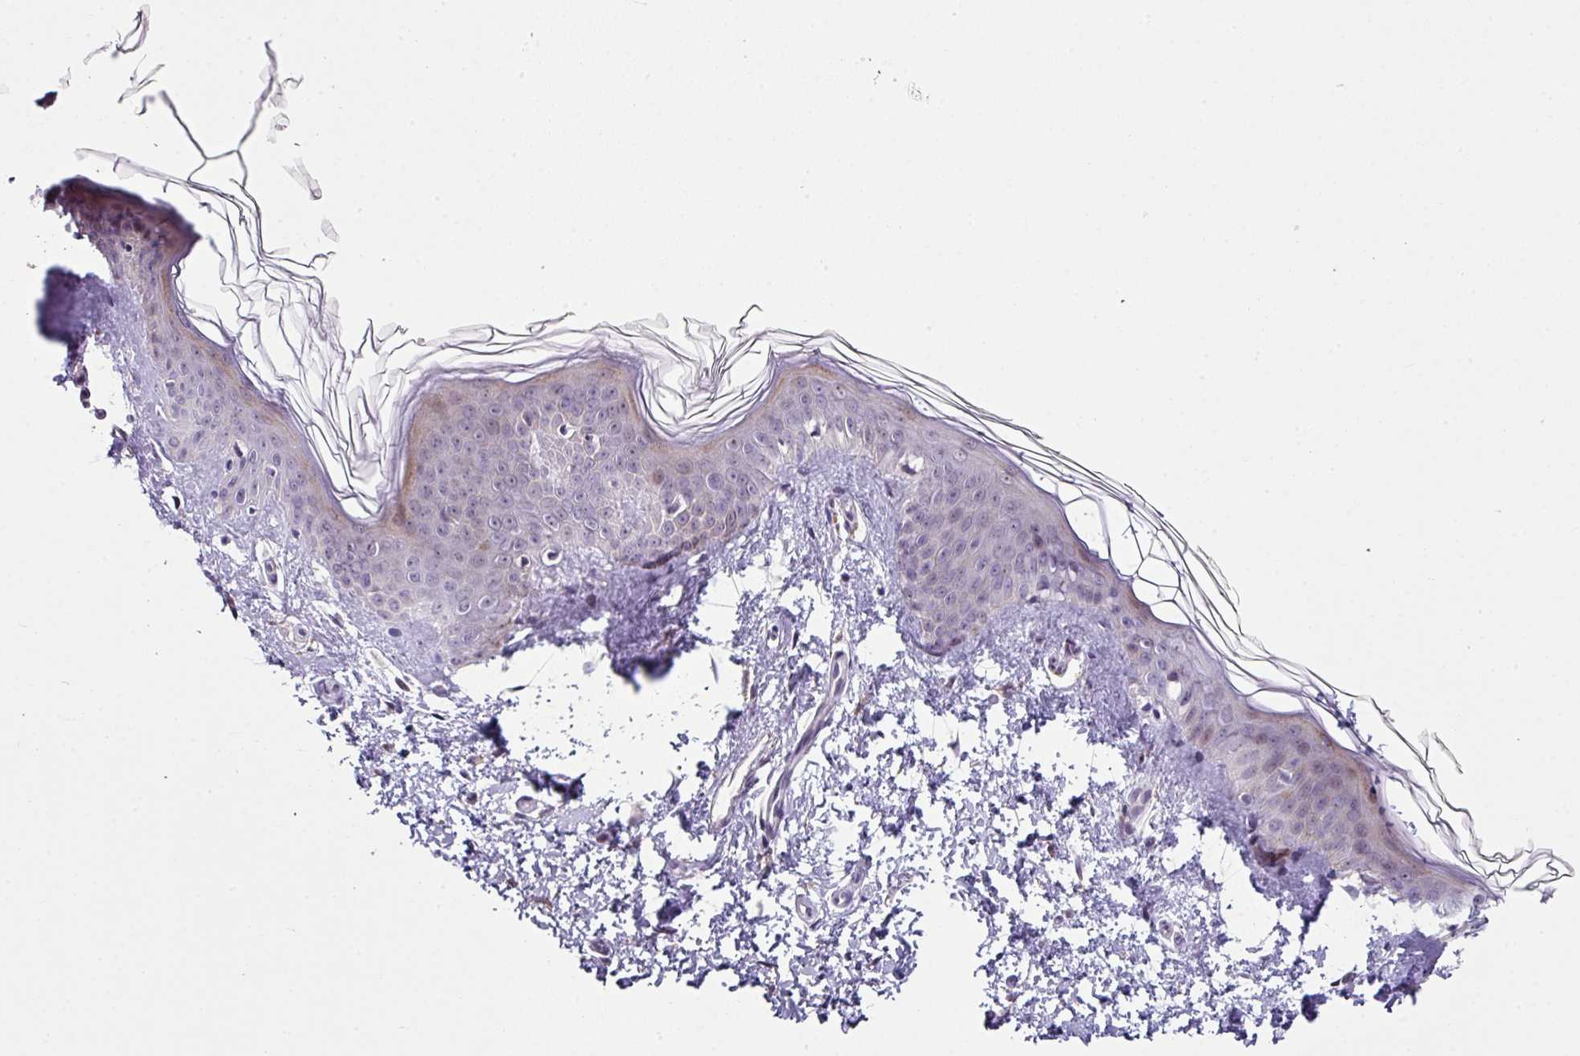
{"staining": {"intensity": "weak", "quantity": "<25%", "location": "cytoplasmic/membranous"}, "tissue": "skin", "cell_type": "Fibroblasts", "image_type": "normal", "snomed": [{"axis": "morphology", "description": "Normal tissue, NOS"}, {"axis": "topography", "description": "Skin"}], "caption": "A photomicrograph of human skin is negative for staining in fibroblasts. (DAB (3,3'-diaminobenzidine) immunohistochemistry (IHC) with hematoxylin counter stain).", "gene": "BMS1", "patient": {"sex": "female", "age": 41}}